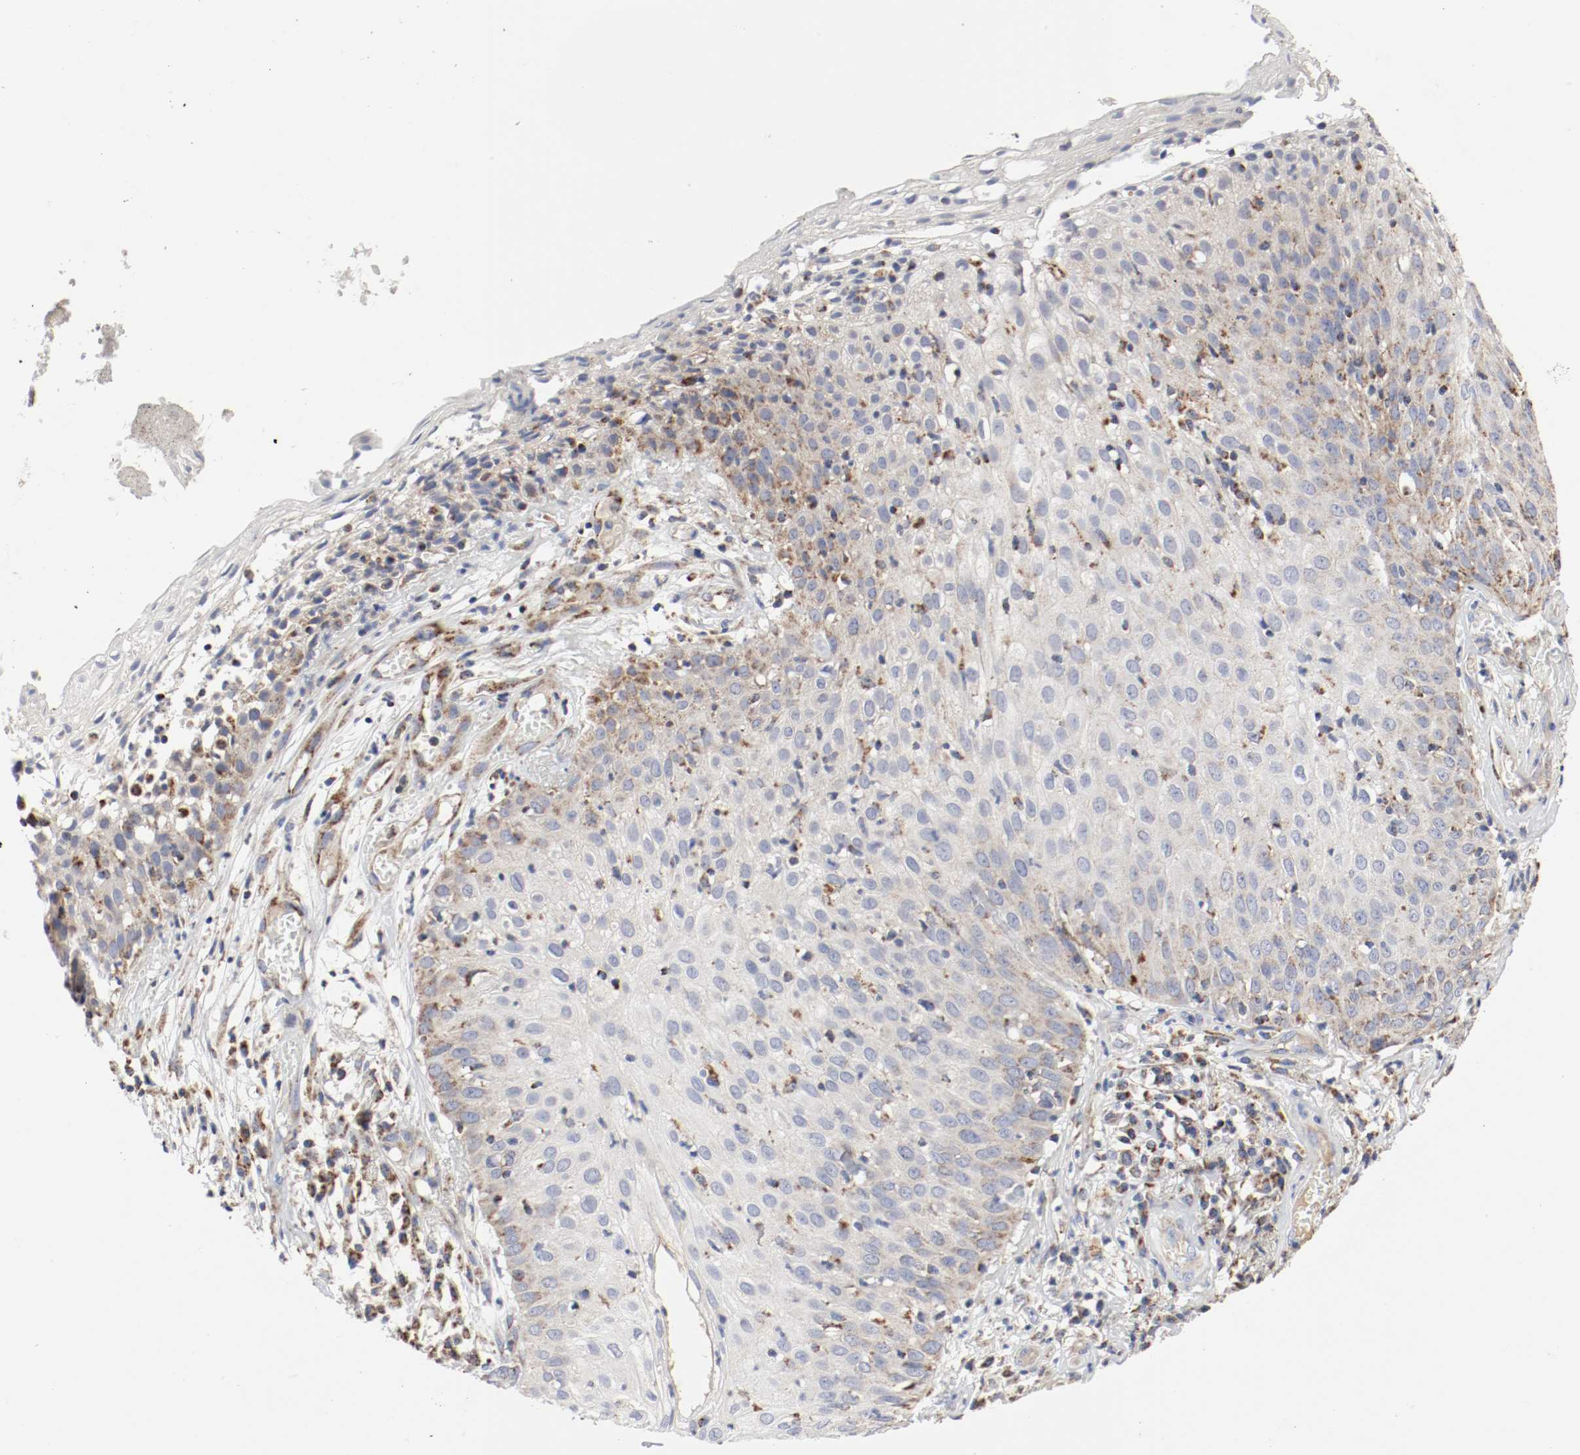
{"staining": {"intensity": "weak", "quantity": "<25%", "location": "cytoplasmic/membranous"}, "tissue": "skin cancer", "cell_type": "Tumor cells", "image_type": "cancer", "snomed": [{"axis": "morphology", "description": "Squamous cell carcinoma, NOS"}, {"axis": "topography", "description": "Skin"}], "caption": "There is no significant positivity in tumor cells of skin cancer (squamous cell carcinoma).", "gene": "AFG3L2", "patient": {"sex": "male", "age": 65}}